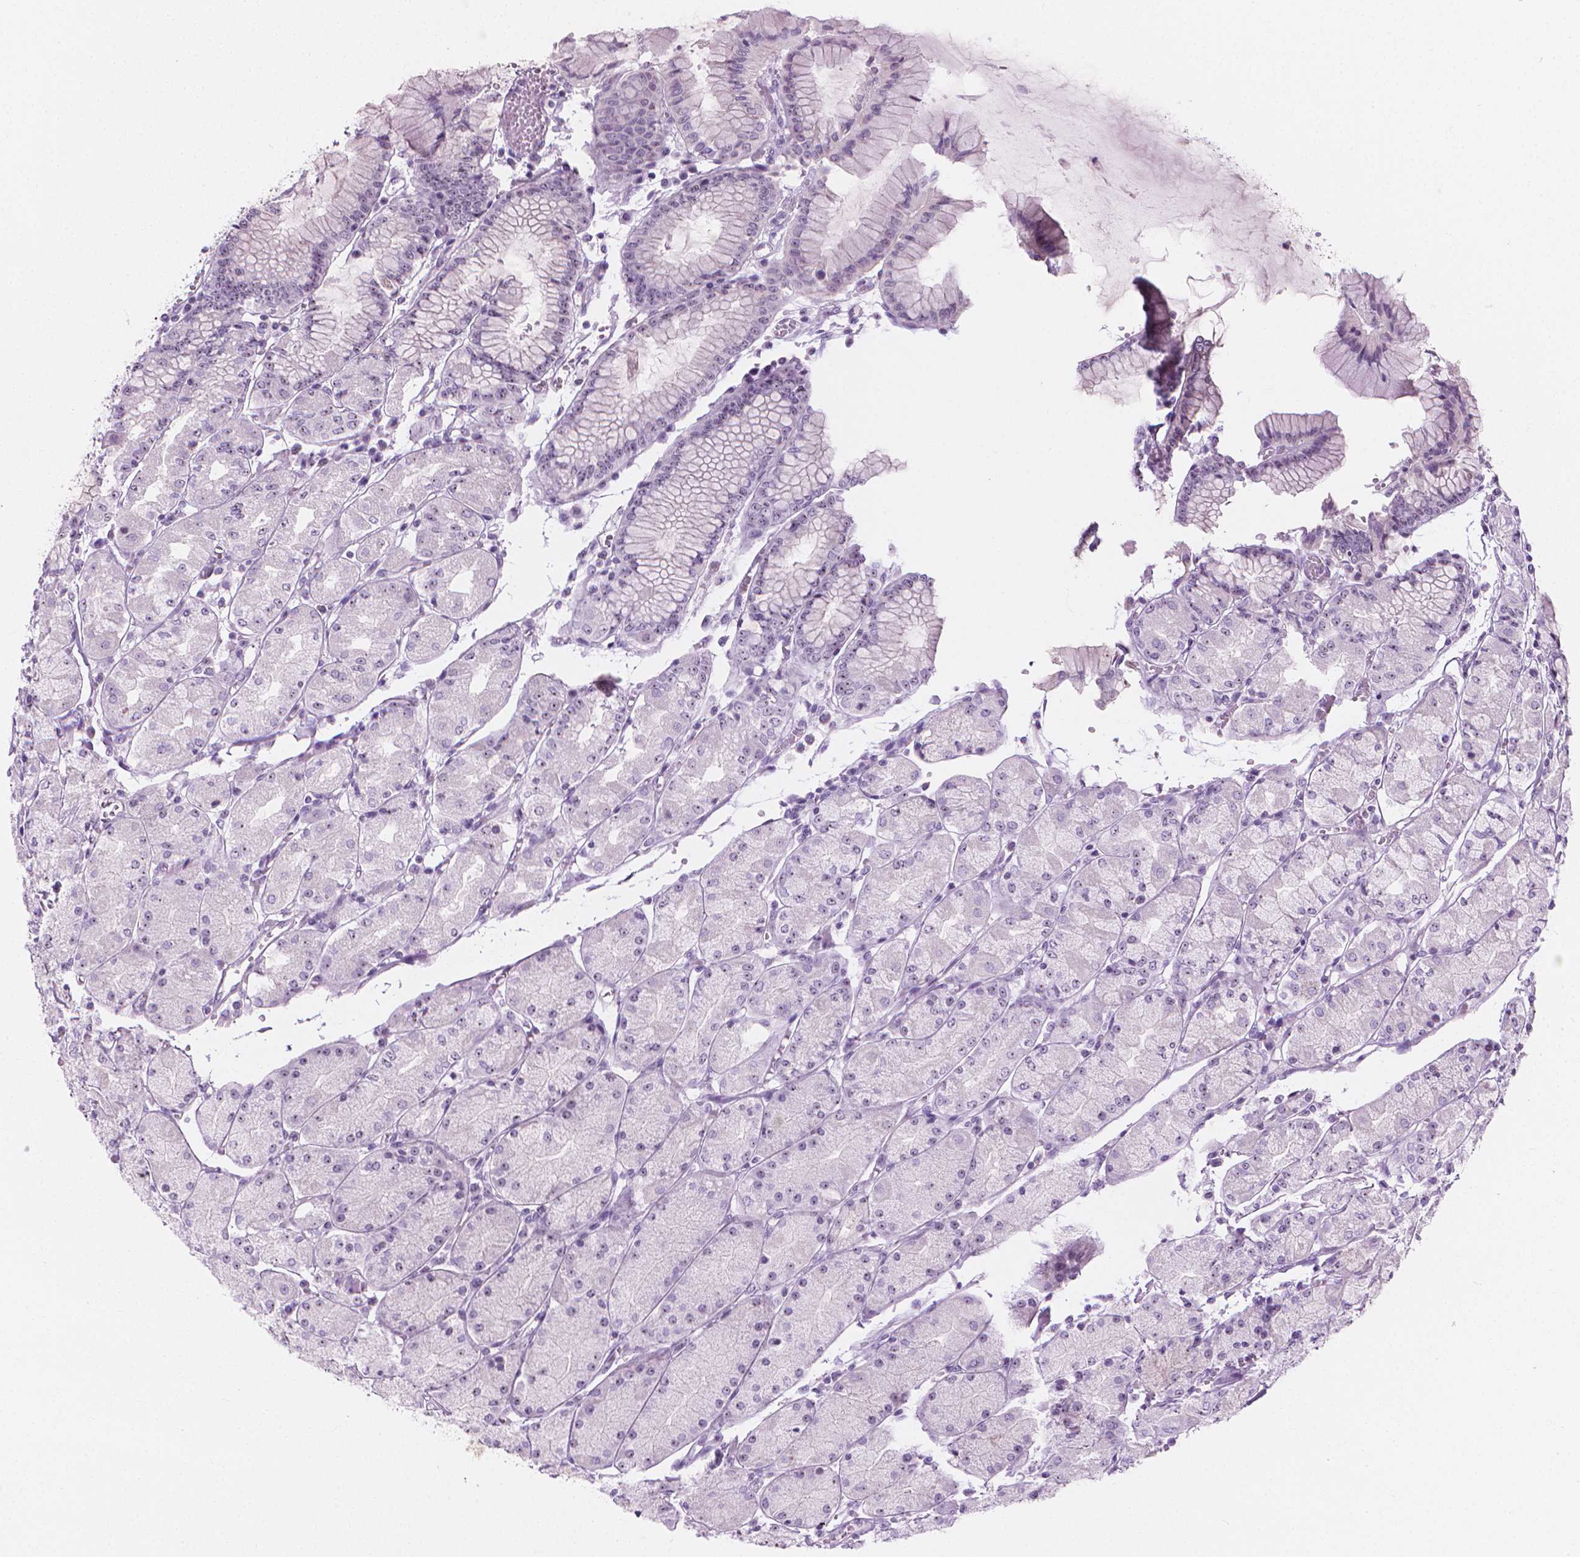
{"staining": {"intensity": "weak", "quantity": "25%-75%", "location": "nuclear"}, "tissue": "stomach", "cell_type": "Glandular cells", "image_type": "normal", "snomed": [{"axis": "morphology", "description": "Normal tissue, NOS"}, {"axis": "topography", "description": "Stomach, upper"}], "caption": "Immunohistochemical staining of benign human stomach displays 25%-75% levels of weak nuclear protein staining in about 25%-75% of glandular cells.", "gene": "NOL7", "patient": {"sex": "male", "age": 69}}